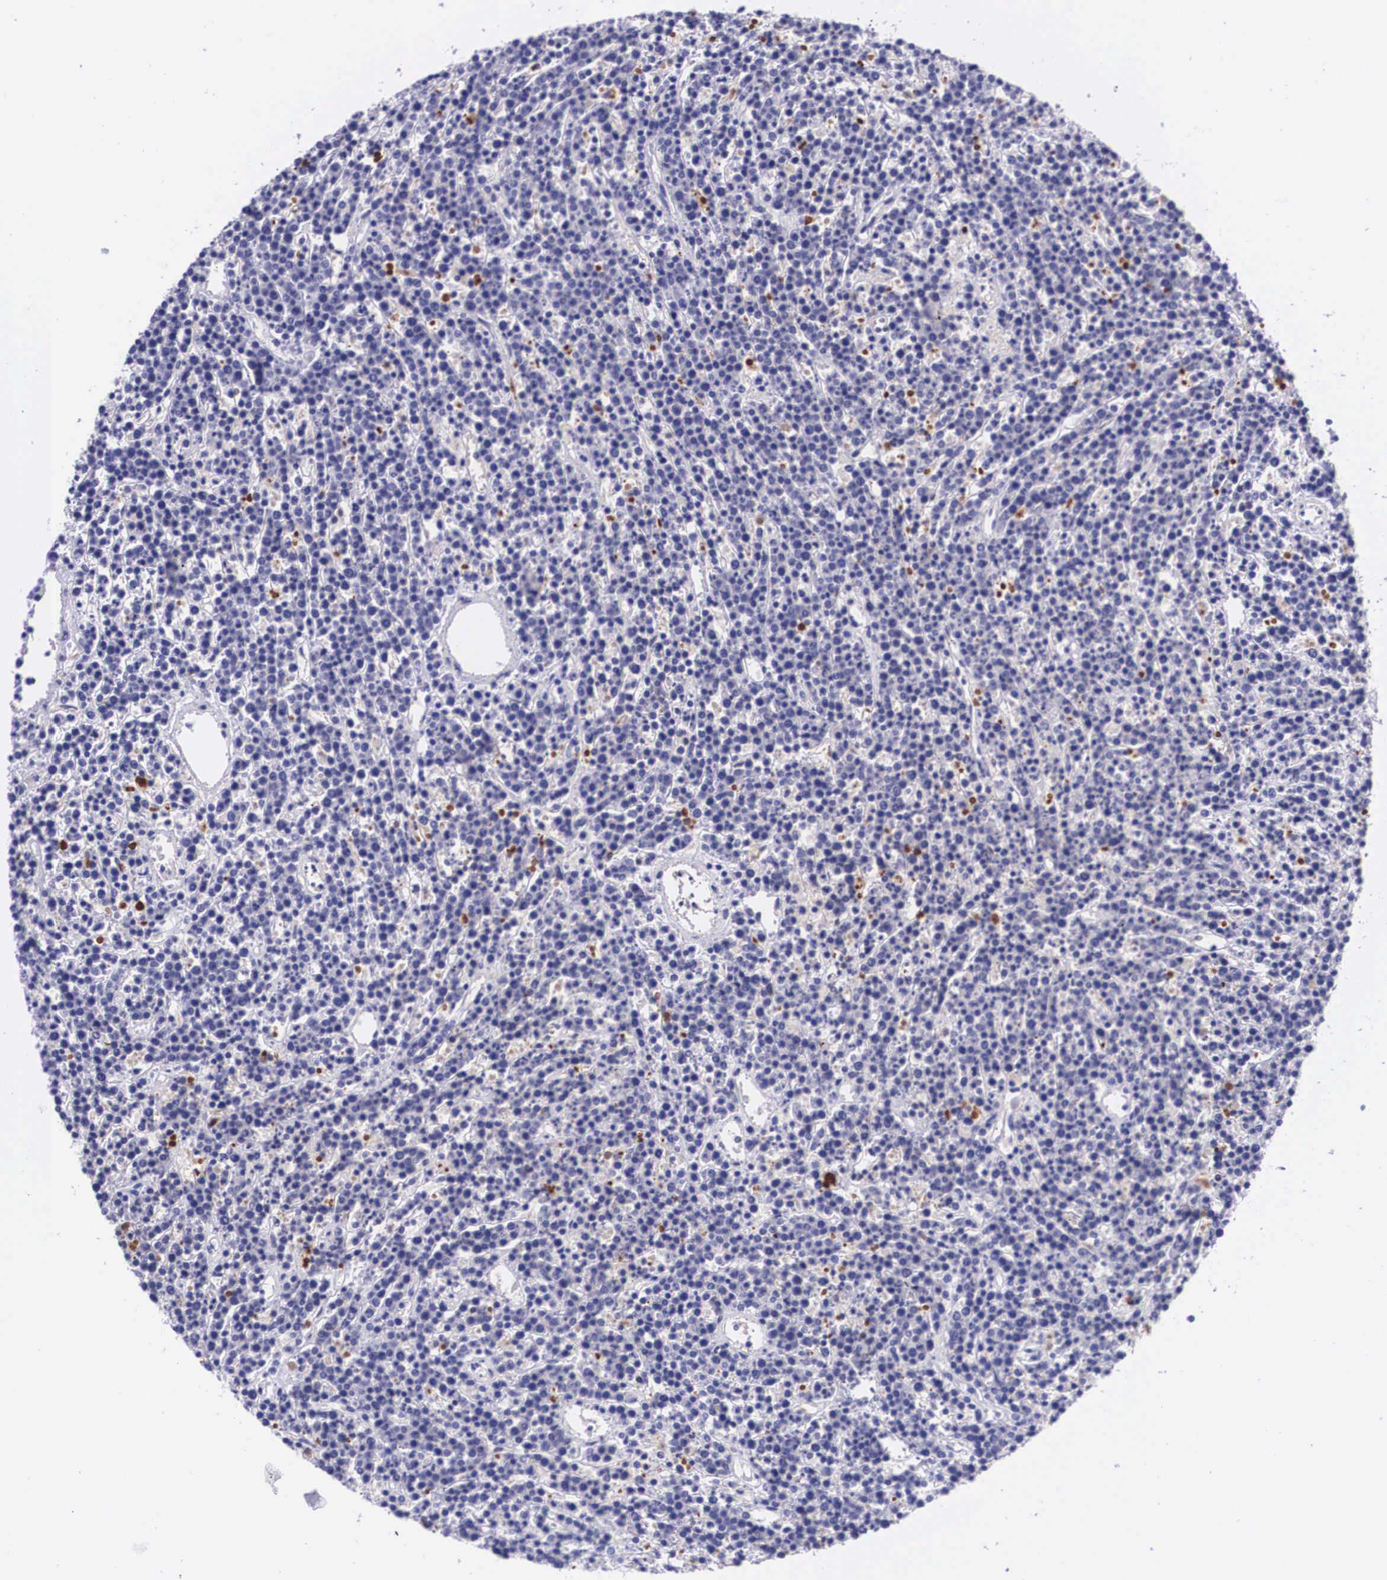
{"staining": {"intensity": "negative", "quantity": "none", "location": "none"}, "tissue": "lymphoma", "cell_type": "Tumor cells", "image_type": "cancer", "snomed": [{"axis": "morphology", "description": "Malignant lymphoma, non-Hodgkin's type, High grade"}, {"axis": "topography", "description": "Ovary"}], "caption": "High magnification brightfield microscopy of high-grade malignant lymphoma, non-Hodgkin's type stained with DAB (brown) and counterstained with hematoxylin (blue): tumor cells show no significant positivity.", "gene": "PLG", "patient": {"sex": "female", "age": 56}}